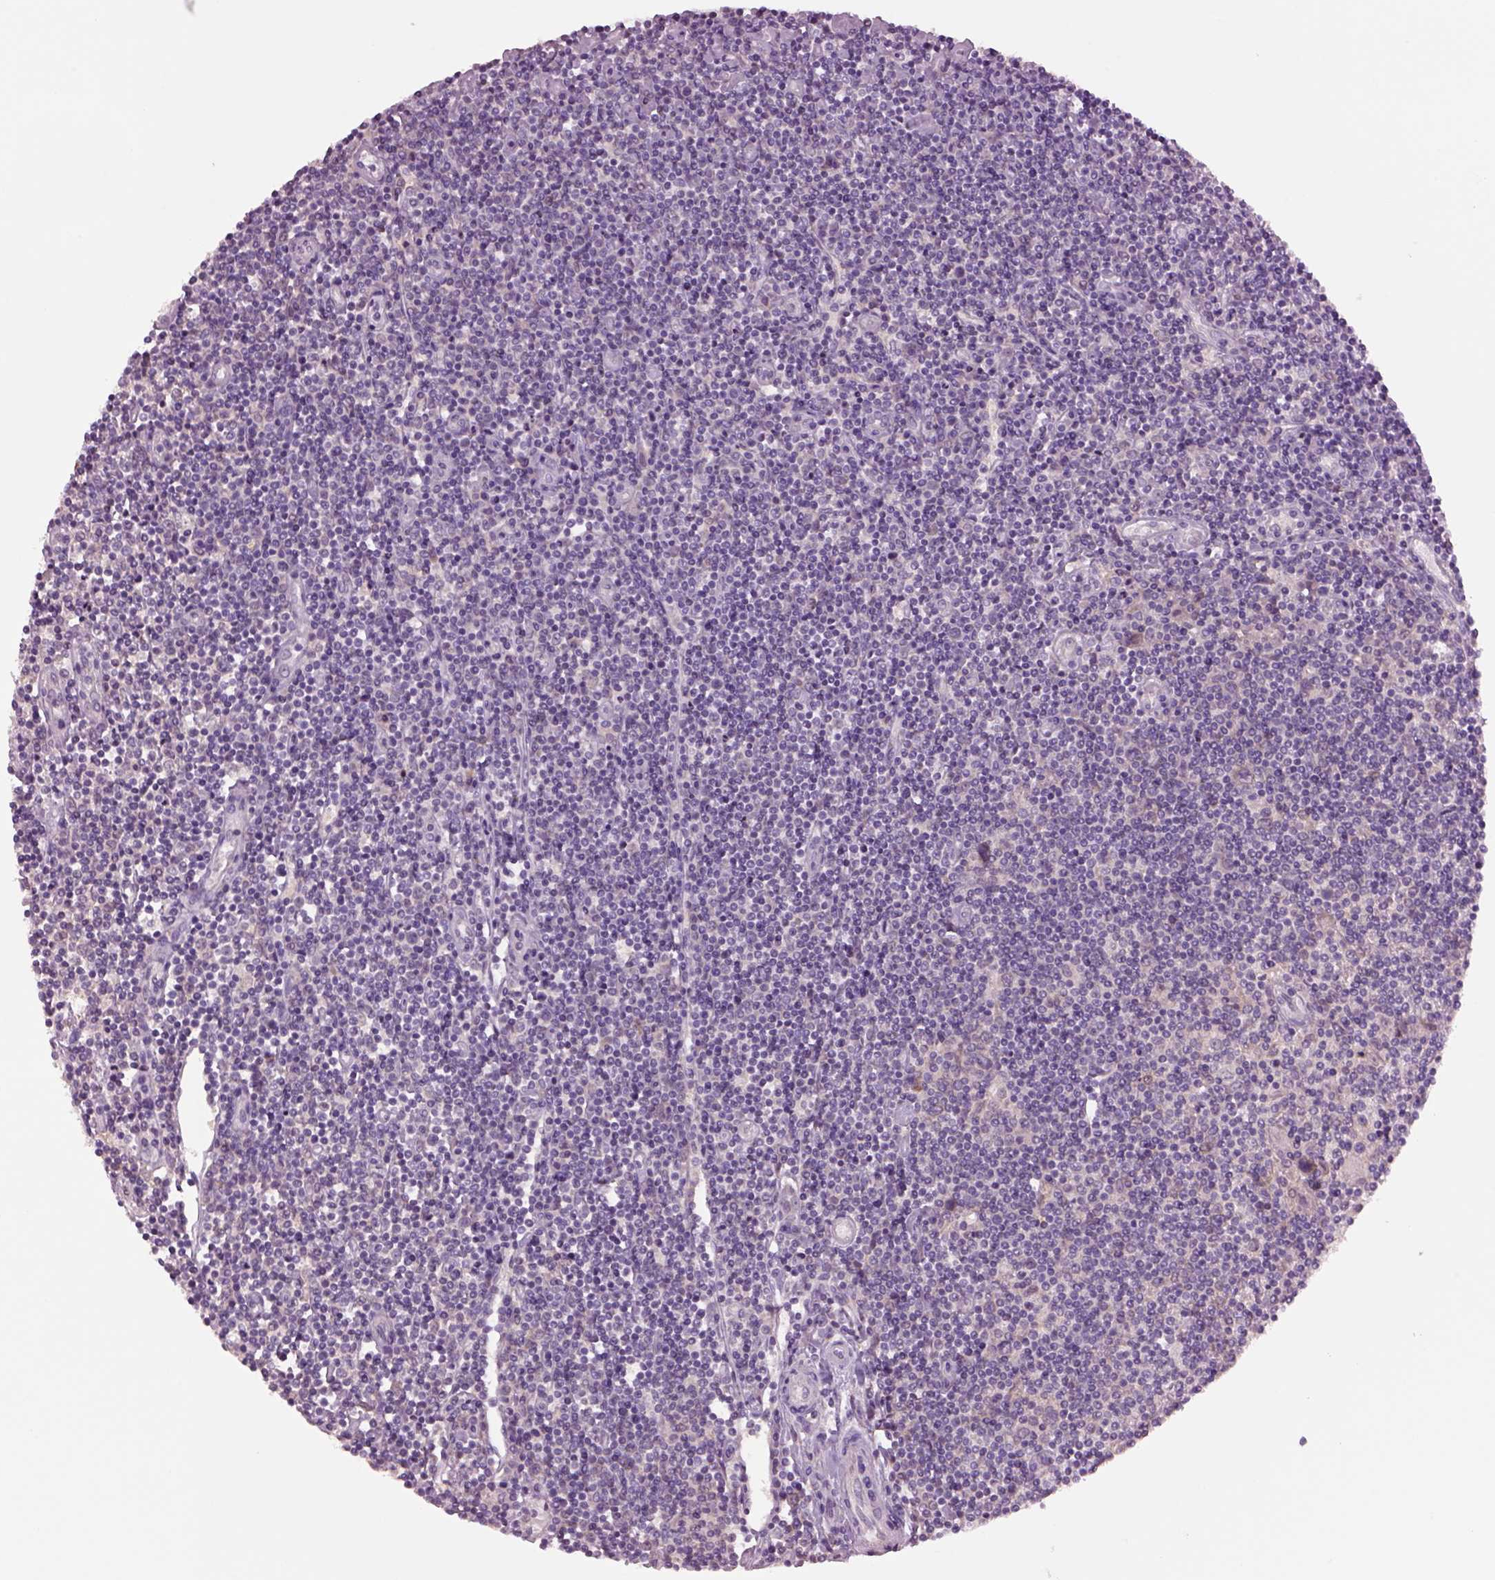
{"staining": {"intensity": "negative", "quantity": "none", "location": "none"}, "tissue": "lymphoma", "cell_type": "Tumor cells", "image_type": "cancer", "snomed": [{"axis": "morphology", "description": "Hodgkin's disease, NOS"}, {"axis": "topography", "description": "Lymph node"}], "caption": "Immunohistochemistry image of human lymphoma stained for a protein (brown), which shows no expression in tumor cells.", "gene": "CLPSL1", "patient": {"sex": "male", "age": 40}}